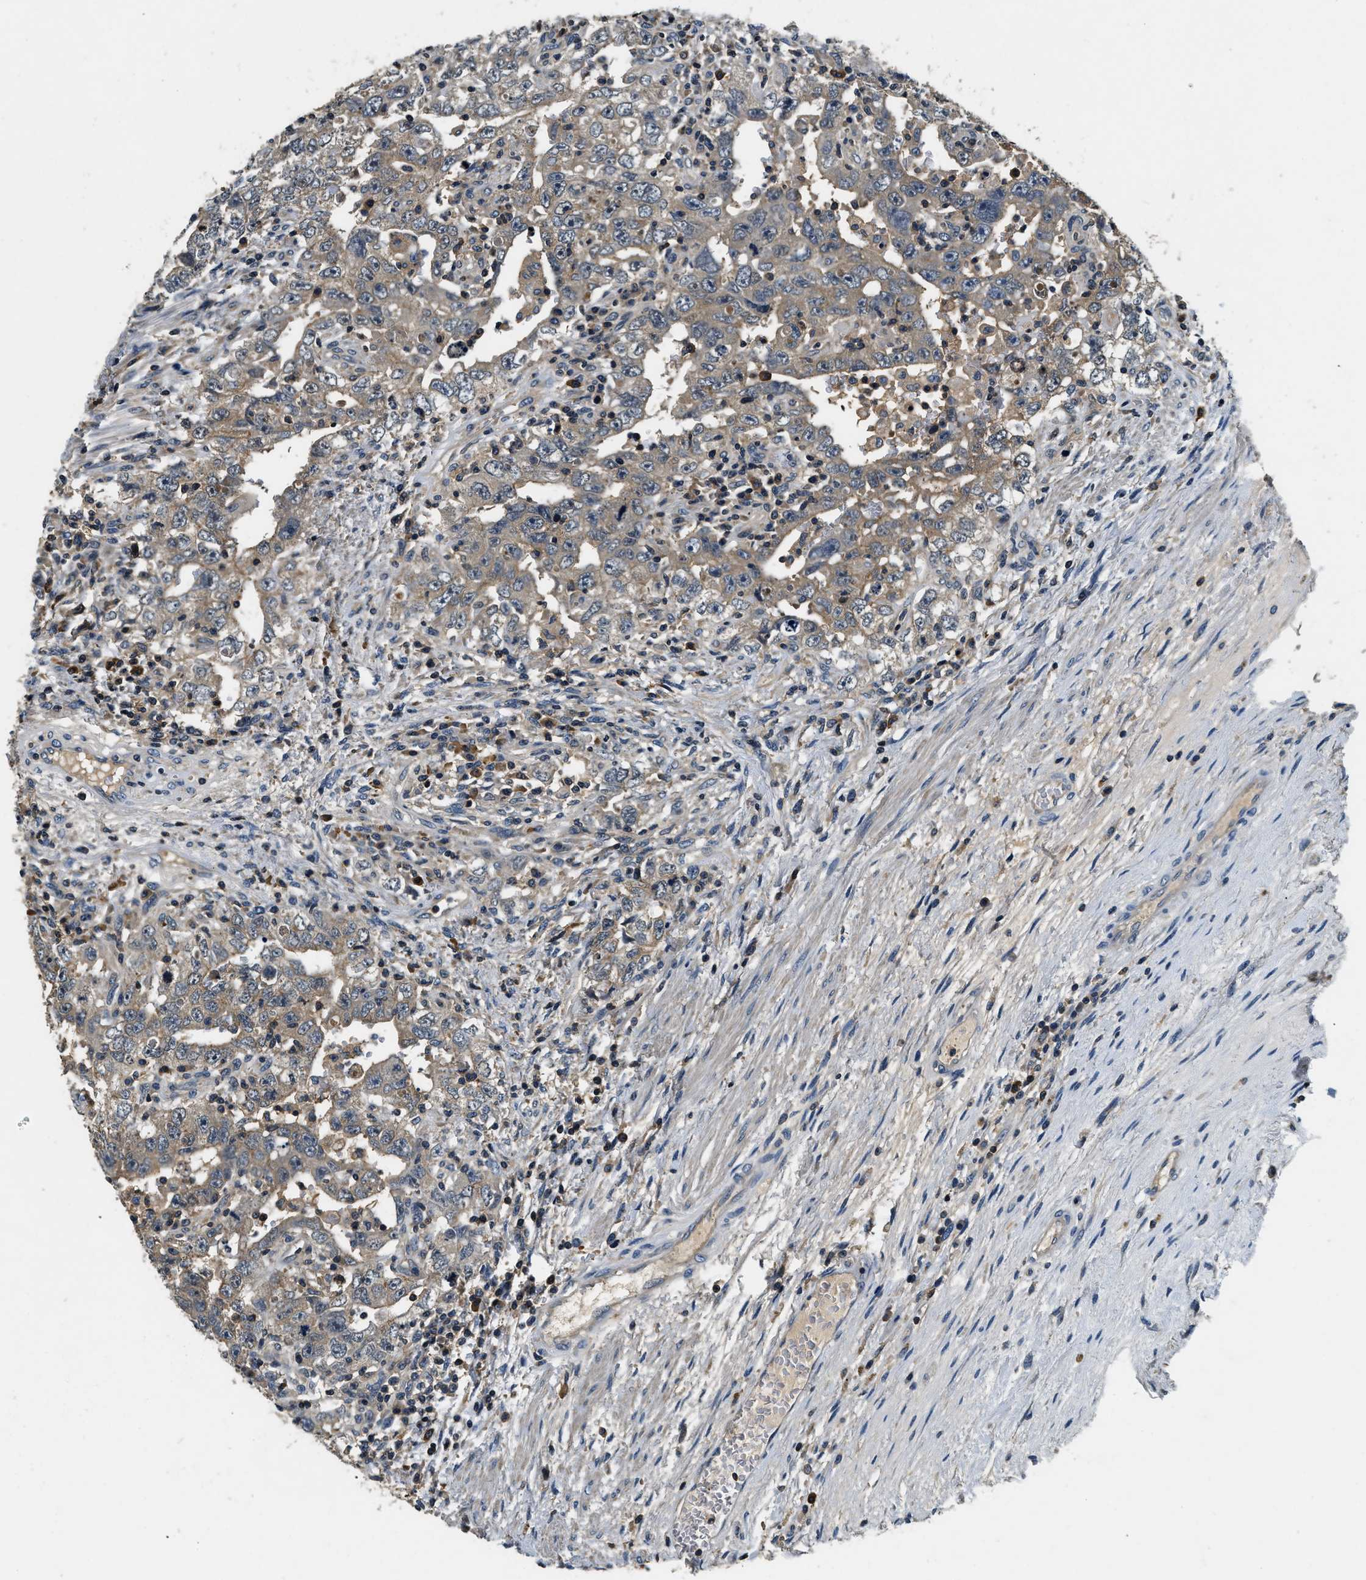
{"staining": {"intensity": "moderate", "quantity": ">75%", "location": "cytoplasmic/membranous"}, "tissue": "testis cancer", "cell_type": "Tumor cells", "image_type": "cancer", "snomed": [{"axis": "morphology", "description": "Carcinoma, Embryonal, NOS"}, {"axis": "topography", "description": "Testis"}], "caption": "Approximately >75% of tumor cells in testis cancer display moderate cytoplasmic/membranous protein positivity as visualized by brown immunohistochemical staining.", "gene": "RESF1", "patient": {"sex": "male", "age": 26}}